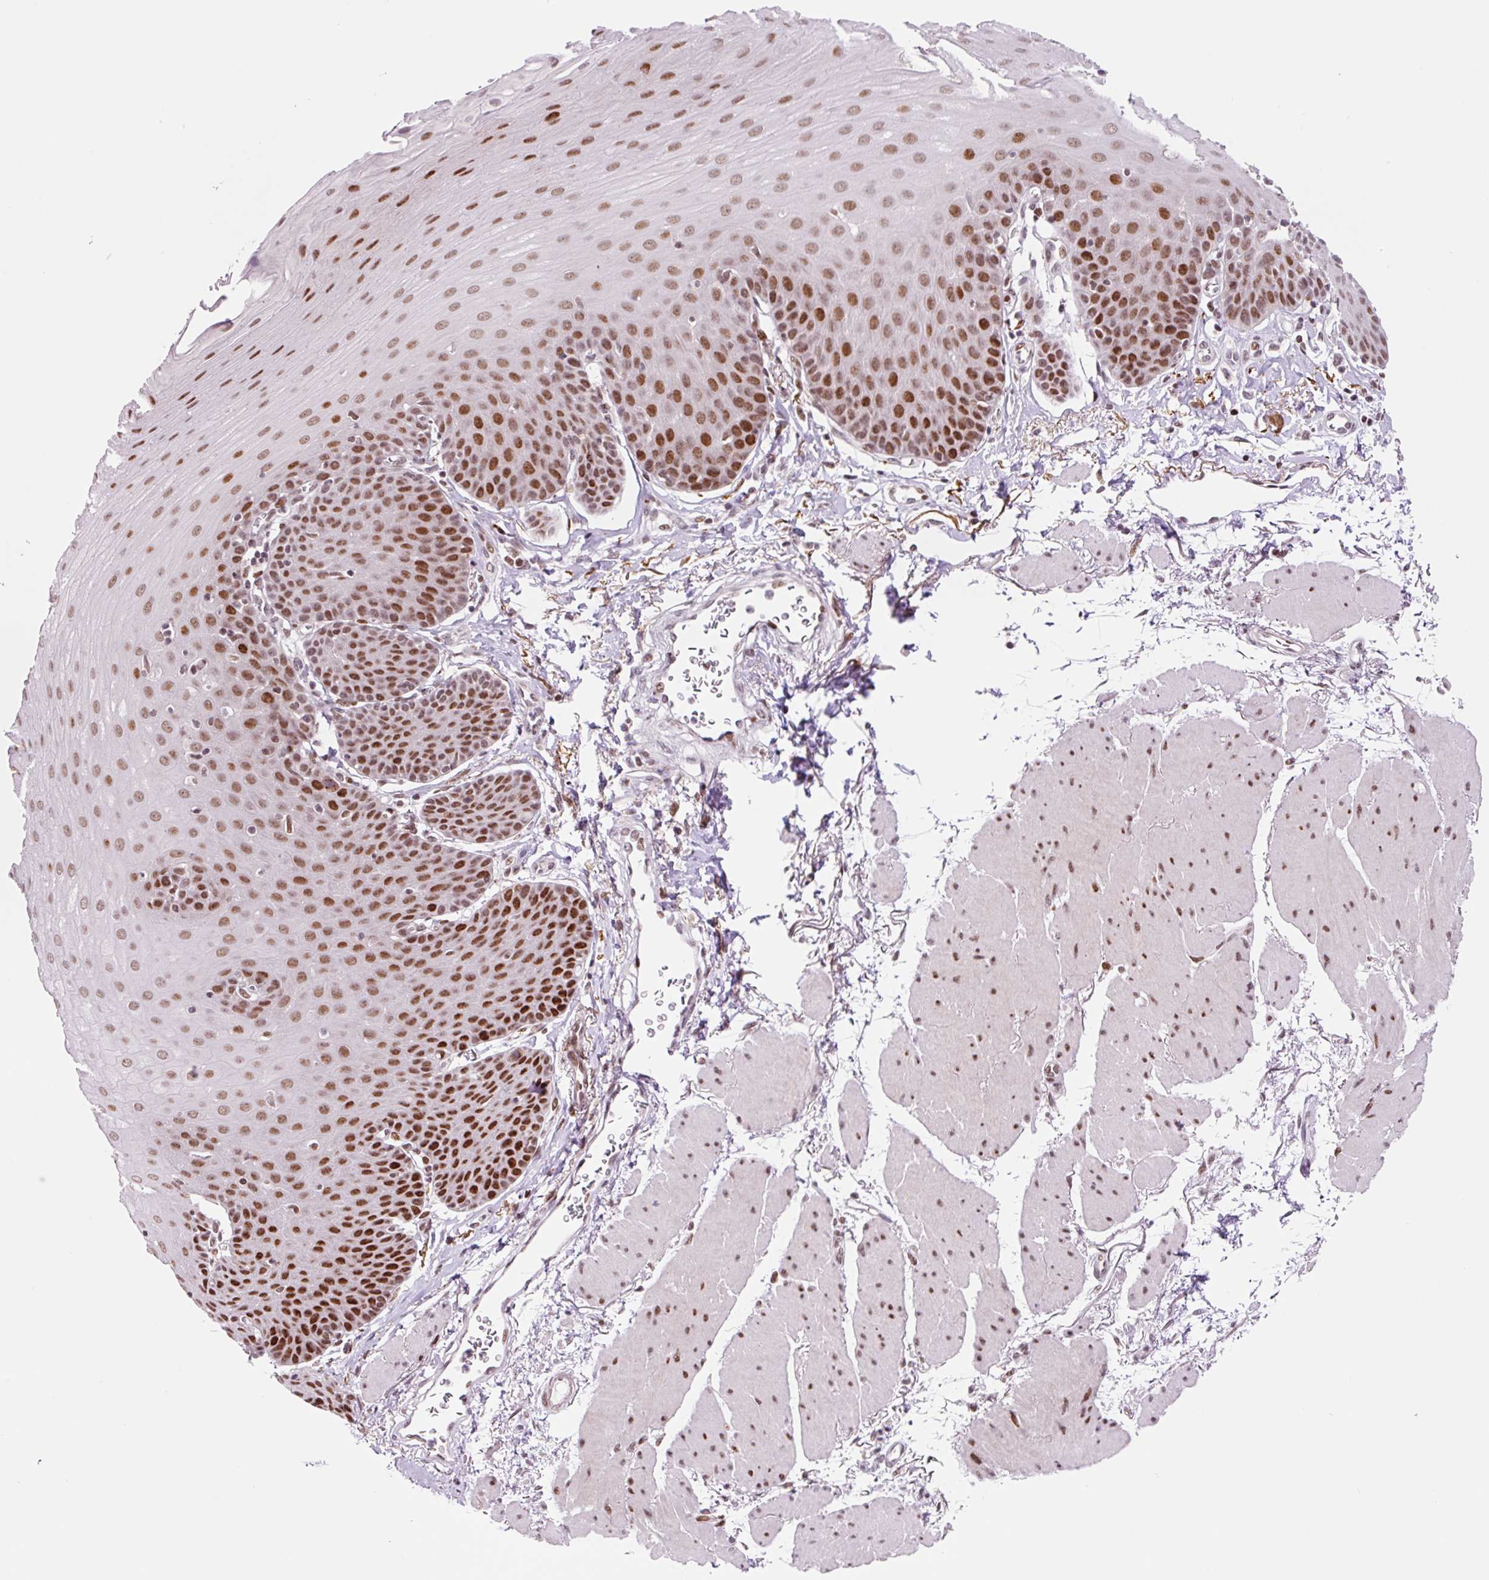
{"staining": {"intensity": "strong", "quantity": ">75%", "location": "nuclear"}, "tissue": "esophagus", "cell_type": "Squamous epithelial cells", "image_type": "normal", "snomed": [{"axis": "morphology", "description": "Normal tissue, NOS"}, {"axis": "topography", "description": "Esophagus"}], "caption": "A brown stain labels strong nuclear positivity of a protein in squamous epithelial cells of benign human esophagus. (IHC, brightfield microscopy, high magnification).", "gene": "CCNL2", "patient": {"sex": "female", "age": 81}}